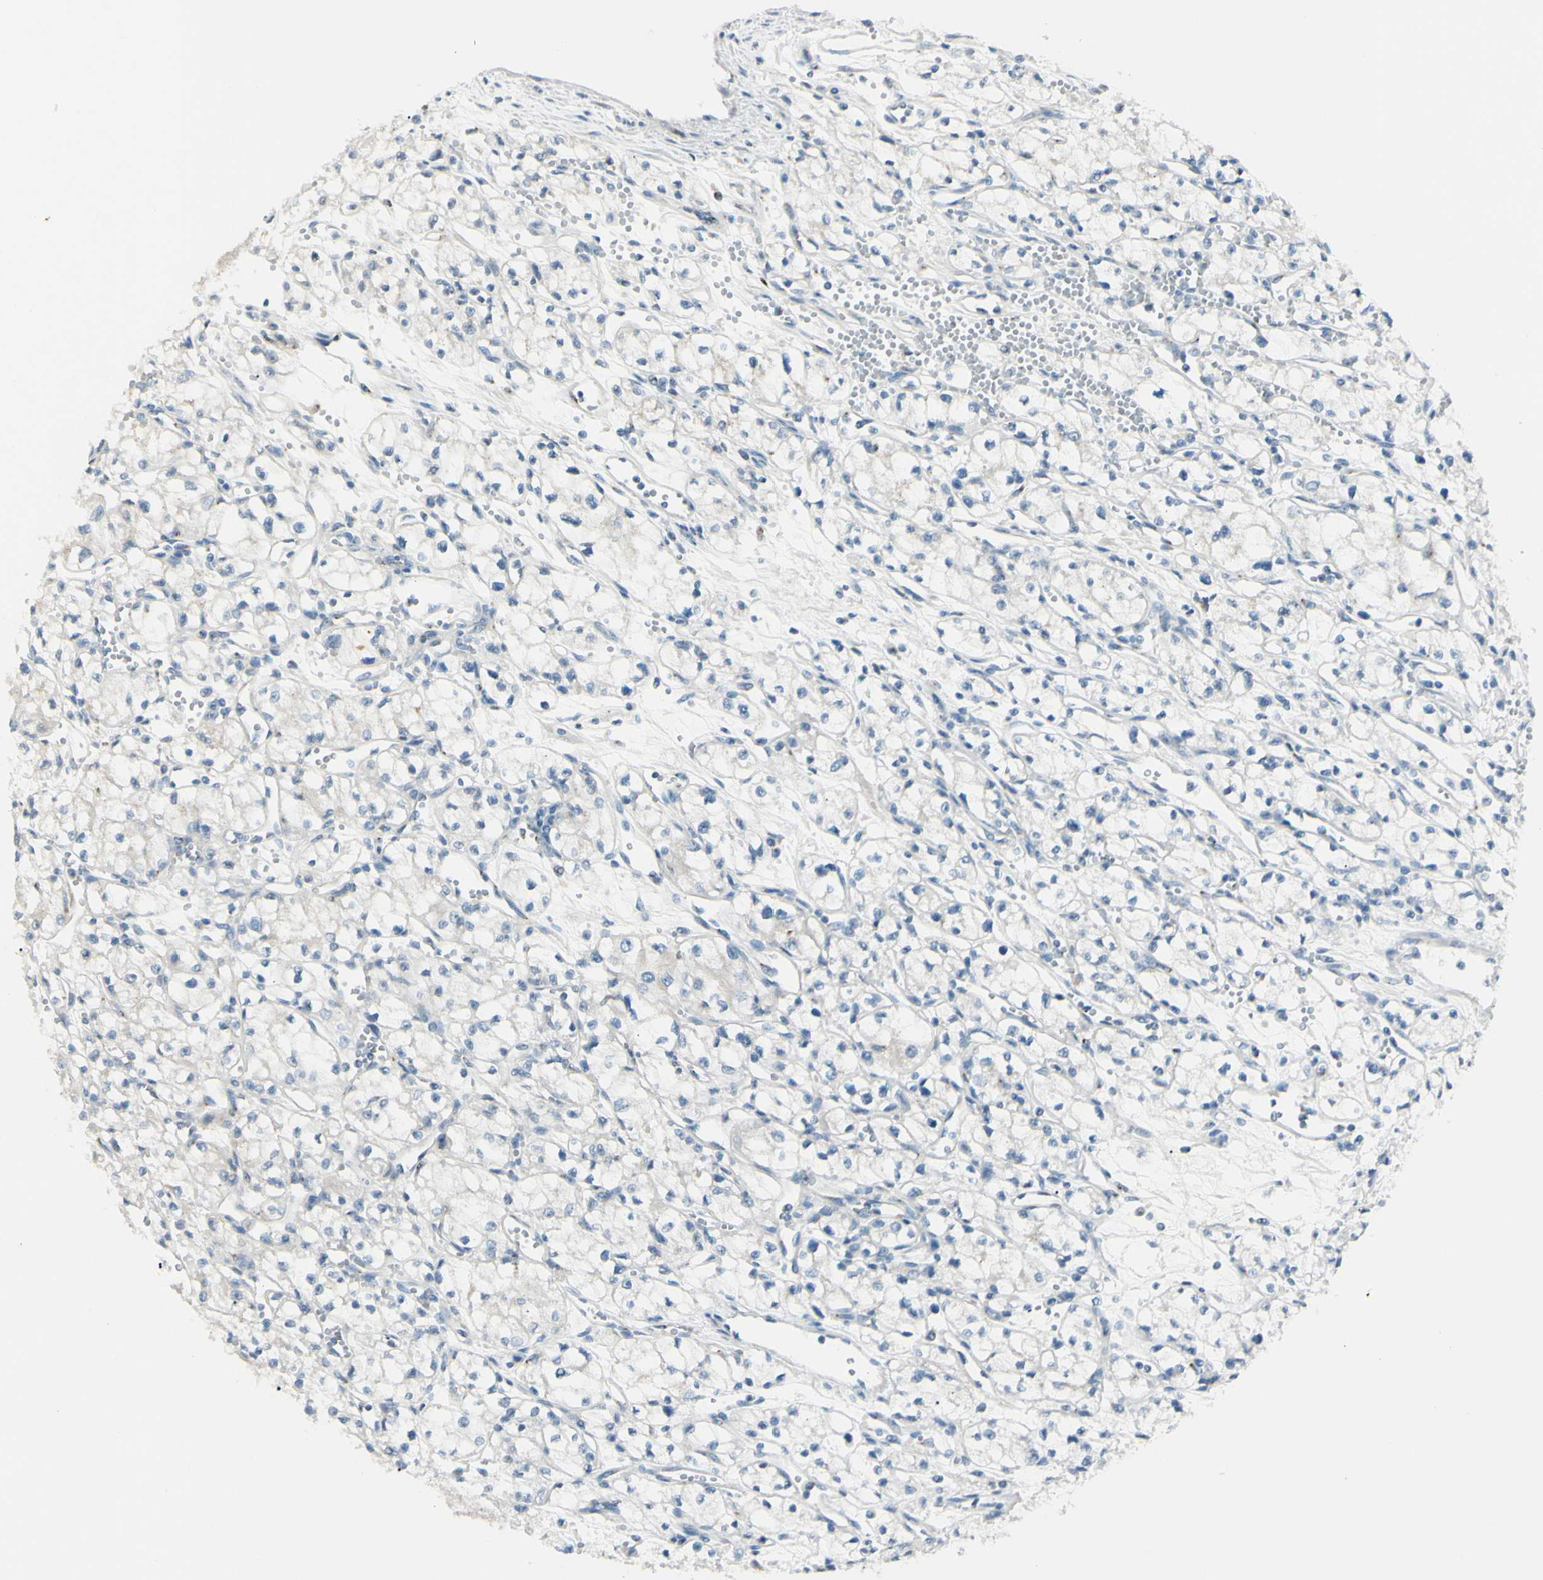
{"staining": {"intensity": "negative", "quantity": "none", "location": "none"}, "tissue": "renal cancer", "cell_type": "Tumor cells", "image_type": "cancer", "snomed": [{"axis": "morphology", "description": "Normal tissue, NOS"}, {"axis": "morphology", "description": "Adenocarcinoma, NOS"}, {"axis": "topography", "description": "Kidney"}], "caption": "High magnification brightfield microscopy of renal adenocarcinoma stained with DAB (3,3'-diaminobenzidine) (brown) and counterstained with hematoxylin (blue): tumor cells show no significant expression.", "gene": "B4GALT1", "patient": {"sex": "male", "age": 59}}